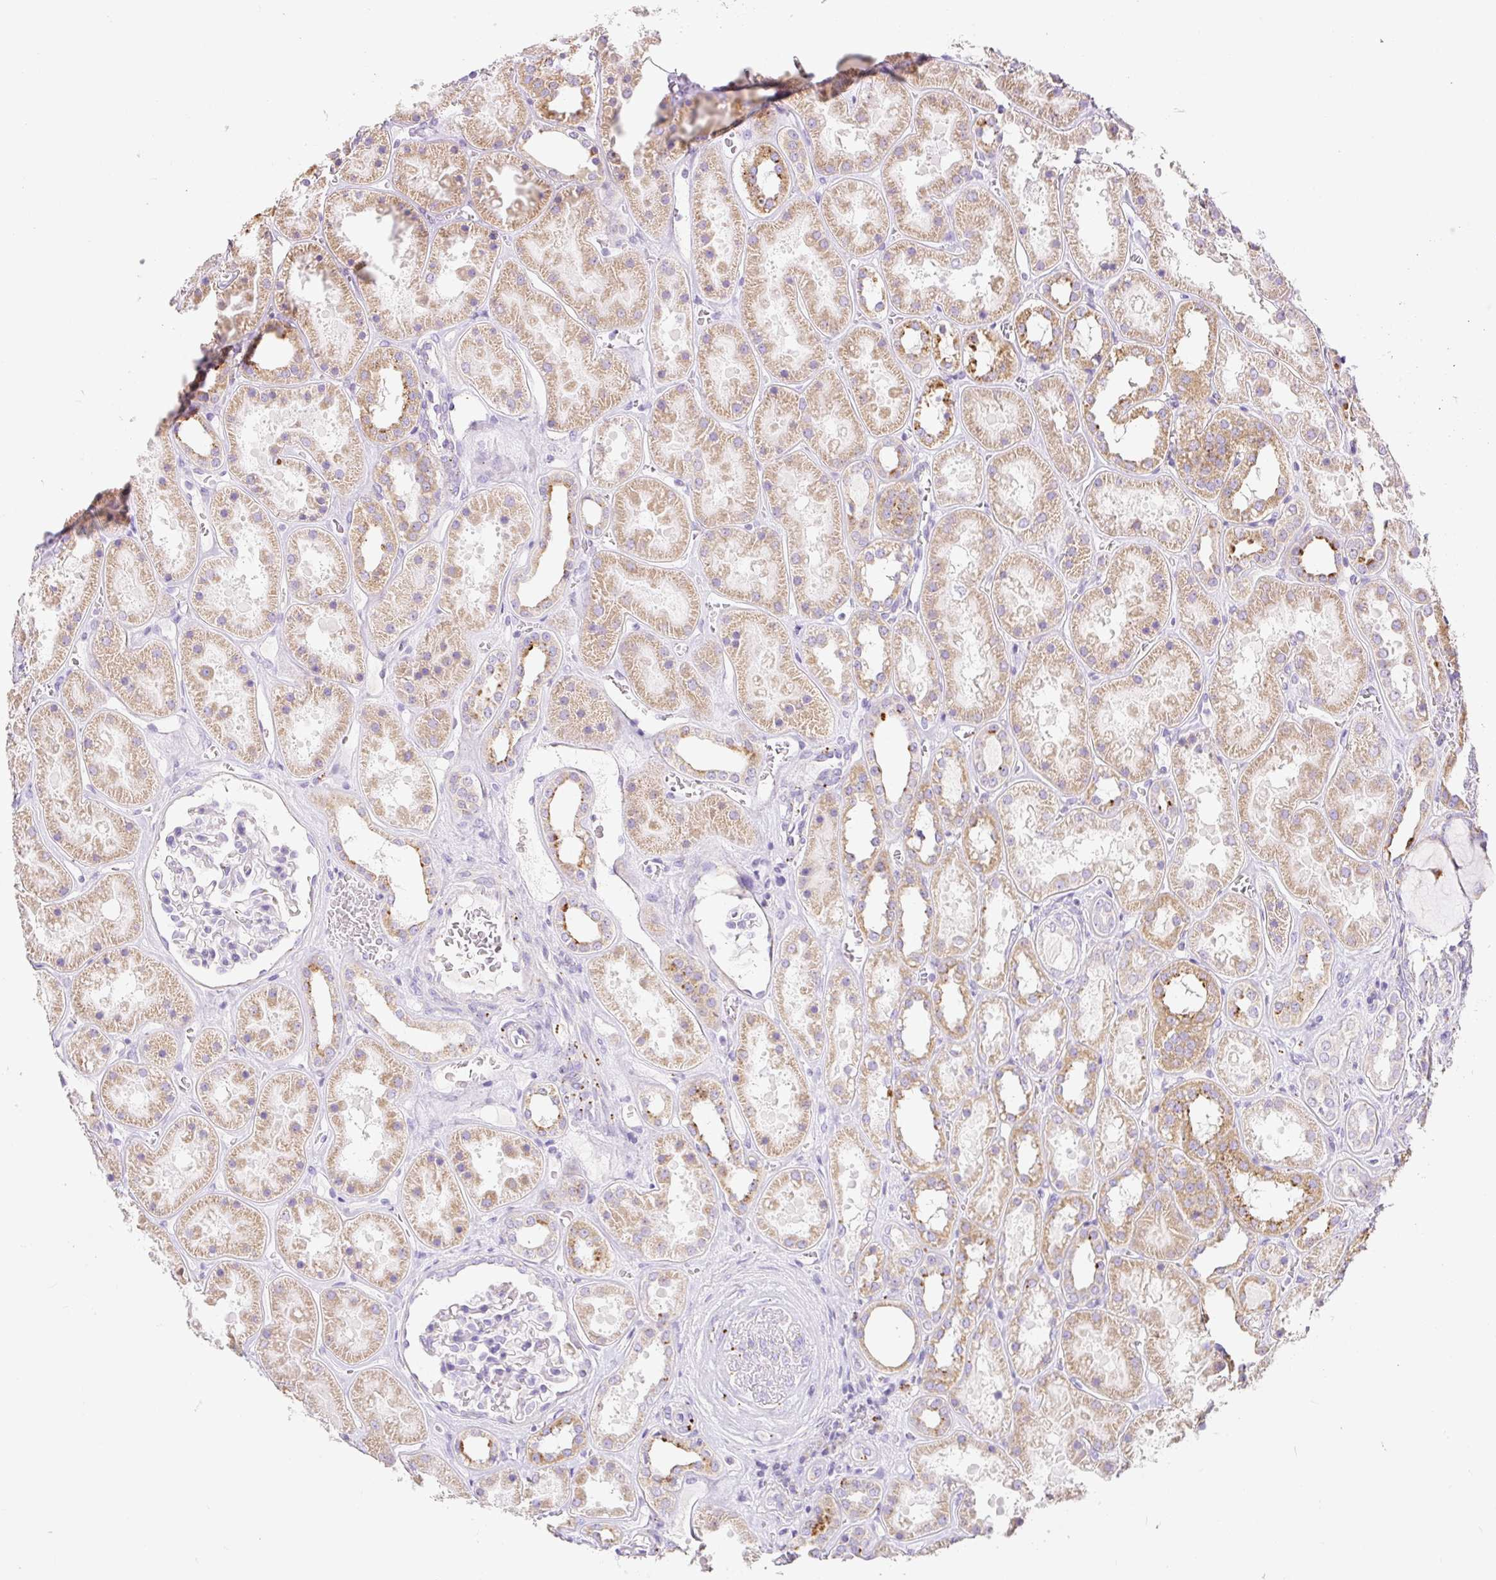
{"staining": {"intensity": "negative", "quantity": "none", "location": "none"}, "tissue": "kidney", "cell_type": "Cells in glomeruli", "image_type": "normal", "snomed": [{"axis": "morphology", "description": "Normal tissue, NOS"}, {"axis": "topography", "description": "Kidney"}], "caption": "Histopathology image shows no protein expression in cells in glomeruli of normal kidney.", "gene": "CLEC3A", "patient": {"sex": "female", "age": 41}}